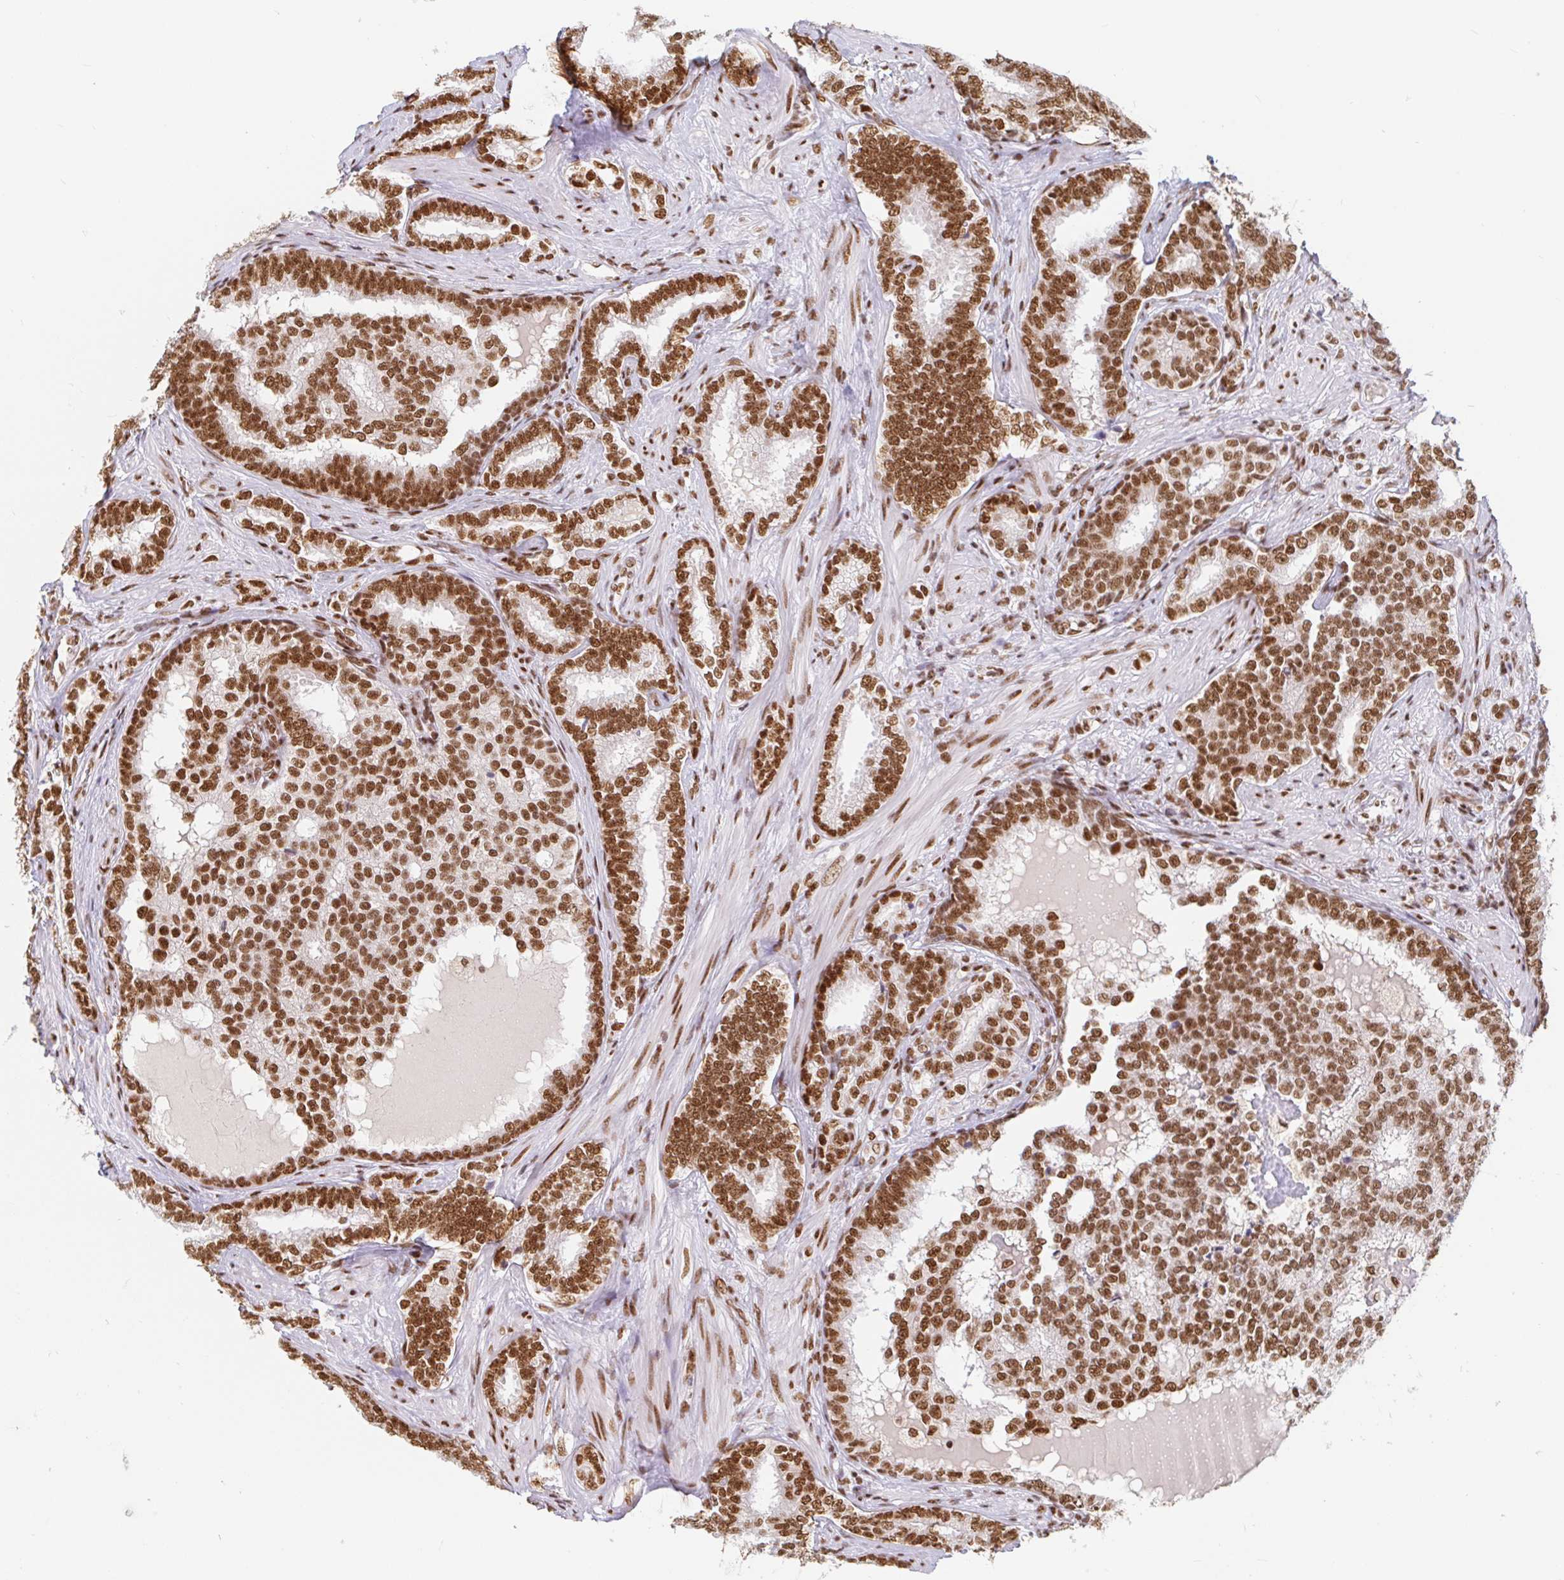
{"staining": {"intensity": "moderate", "quantity": ">75%", "location": "nuclear"}, "tissue": "prostate cancer", "cell_type": "Tumor cells", "image_type": "cancer", "snomed": [{"axis": "morphology", "description": "Adenocarcinoma, High grade"}, {"axis": "topography", "description": "Prostate"}], "caption": "Human prostate cancer stained for a protein (brown) displays moderate nuclear positive staining in approximately >75% of tumor cells.", "gene": "RBMX", "patient": {"sex": "male", "age": 72}}